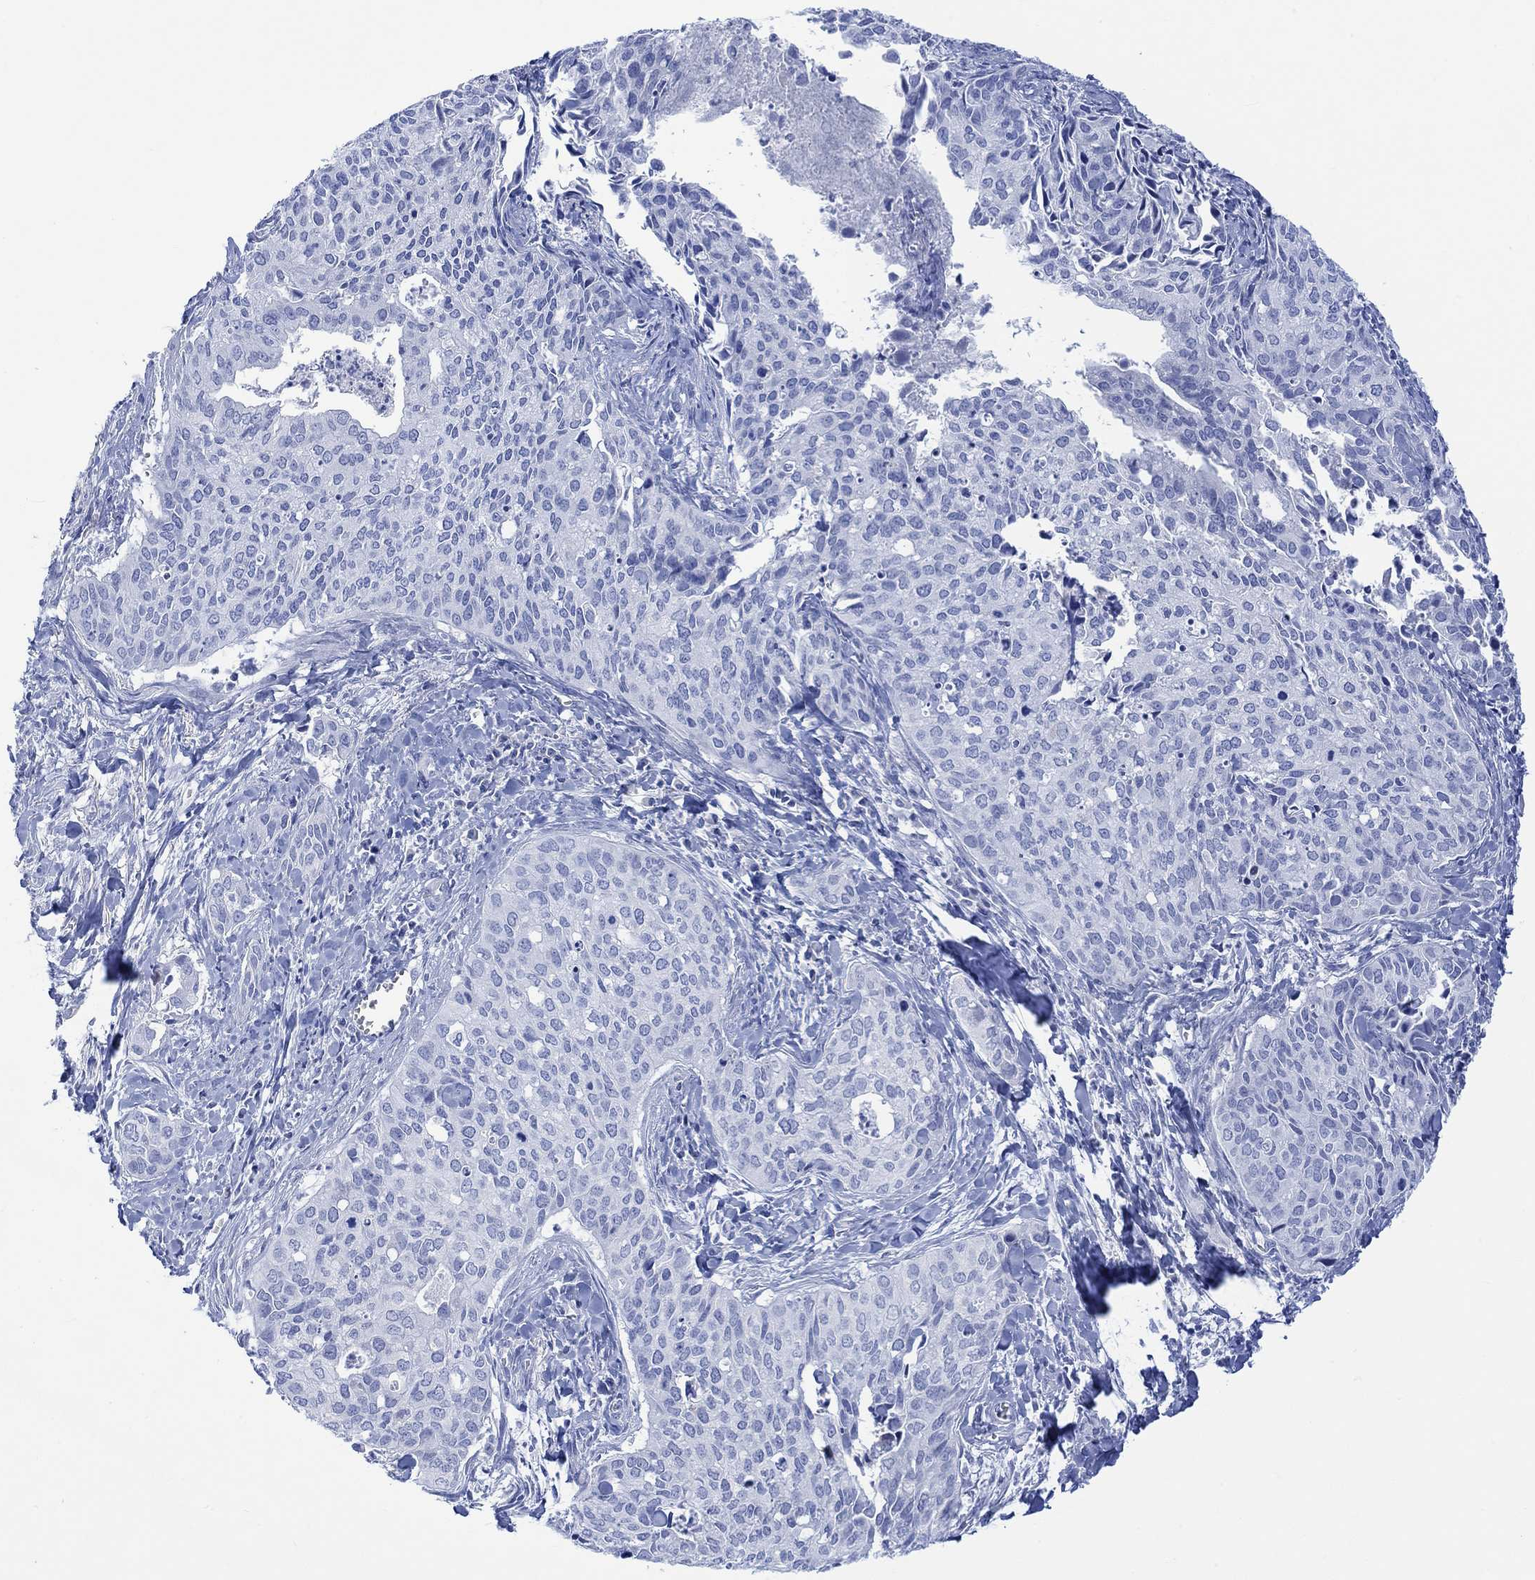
{"staining": {"intensity": "negative", "quantity": "none", "location": "none"}, "tissue": "cervical cancer", "cell_type": "Tumor cells", "image_type": "cancer", "snomed": [{"axis": "morphology", "description": "Squamous cell carcinoma, NOS"}, {"axis": "topography", "description": "Cervix"}], "caption": "There is no significant expression in tumor cells of squamous cell carcinoma (cervical).", "gene": "CALCA", "patient": {"sex": "female", "age": 29}}